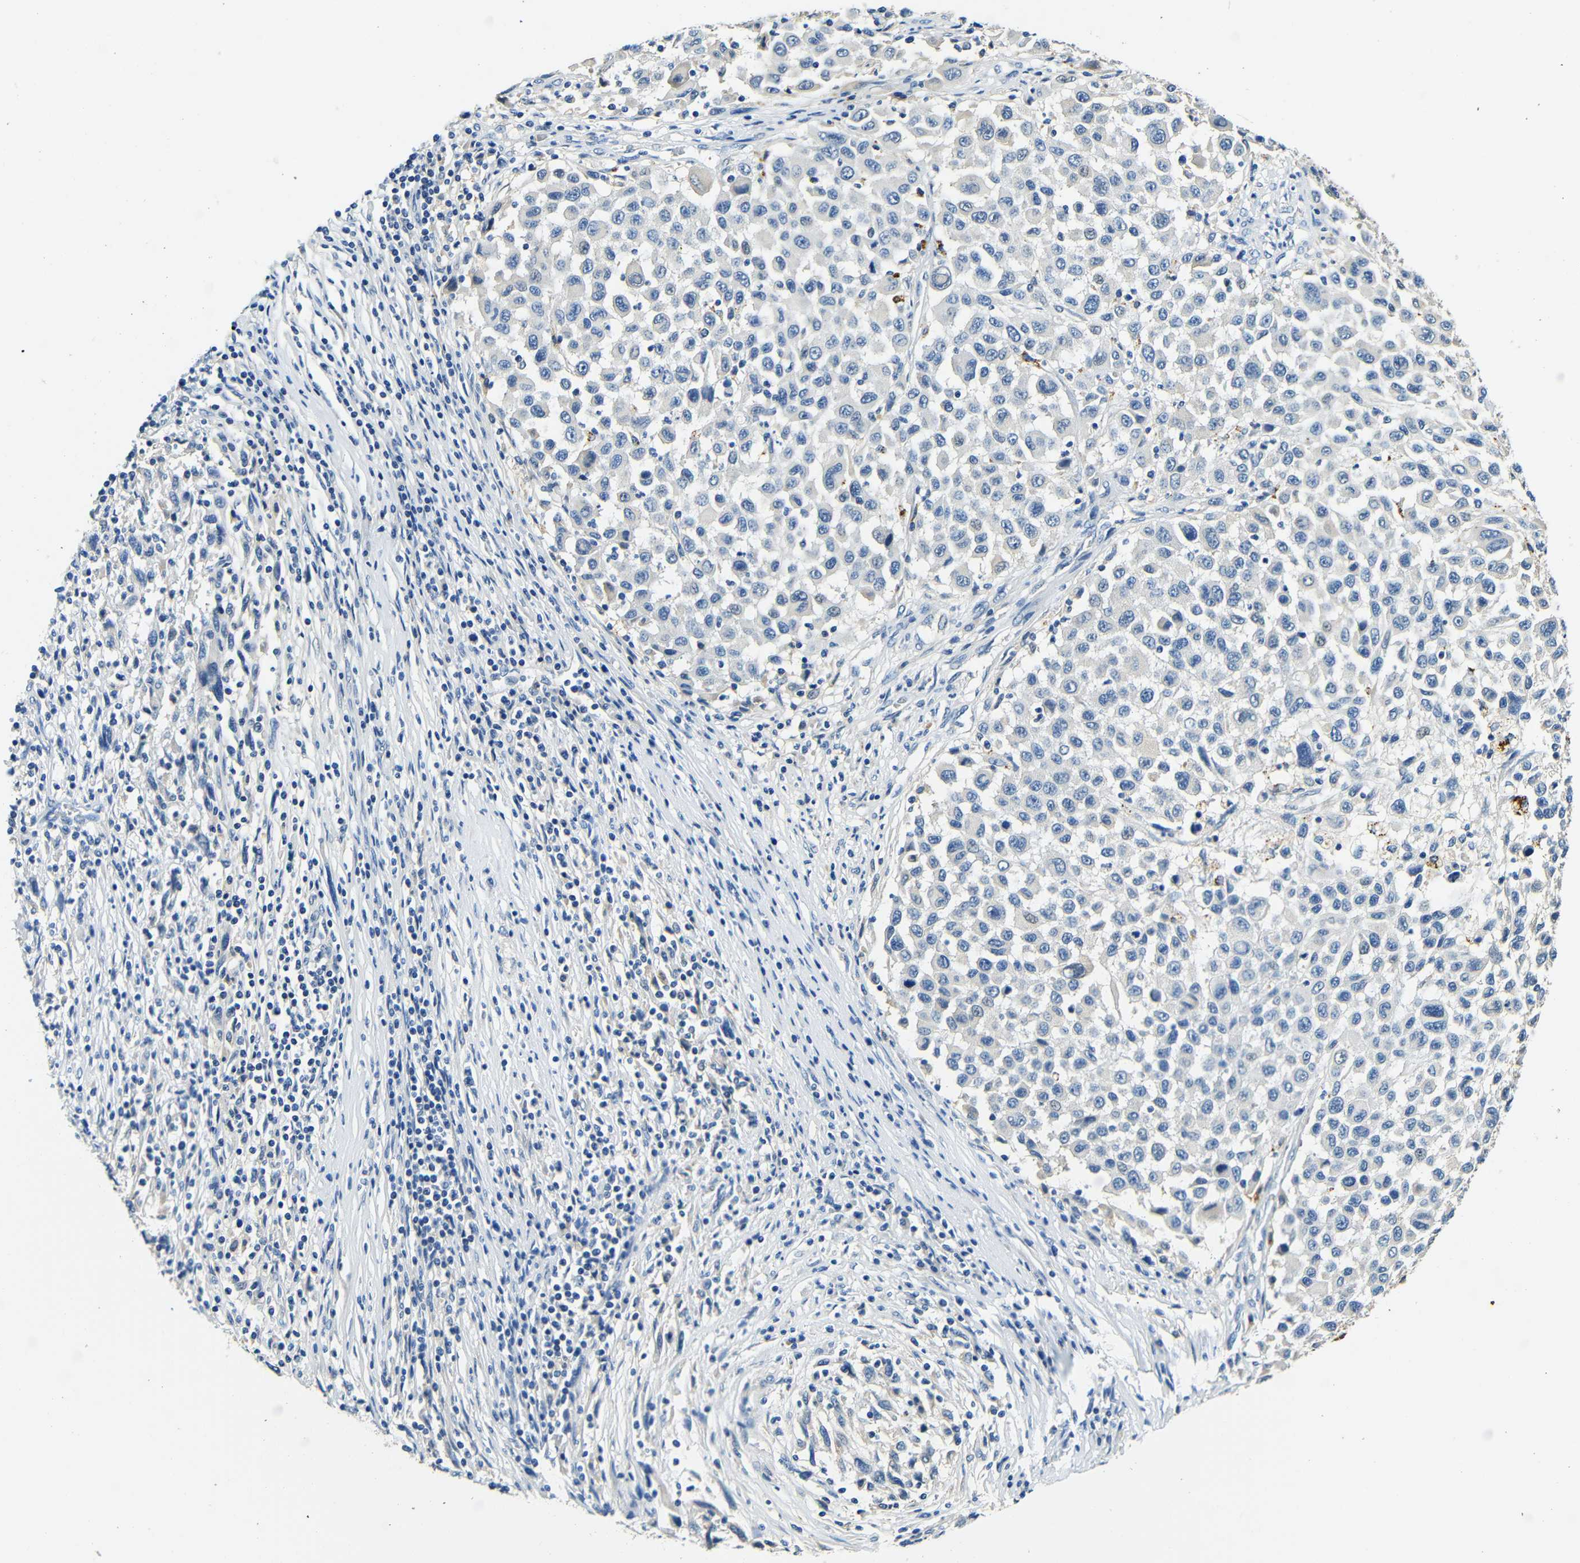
{"staining": {"intensity": "negative", "quantity": "none", "location": "none"}, "tissue": "melanoma", "cell_type": "Tumor cells", "image_type": "cancer", "snomed": [{"axis": "morphology", "description": "Malignant melanoma, Metastatic site"}, {"axis": "topography", "description": "Lymph node"}], "caption": "The photomicrograph demonstrates no staining of tumor cells in malignant melanoma (metastatic site). (Immunohistochemistry (ihc), brightfield microscopy, high magnification).", "gene": "FMO5", "patient": {"sex": "male", "age": 61}}